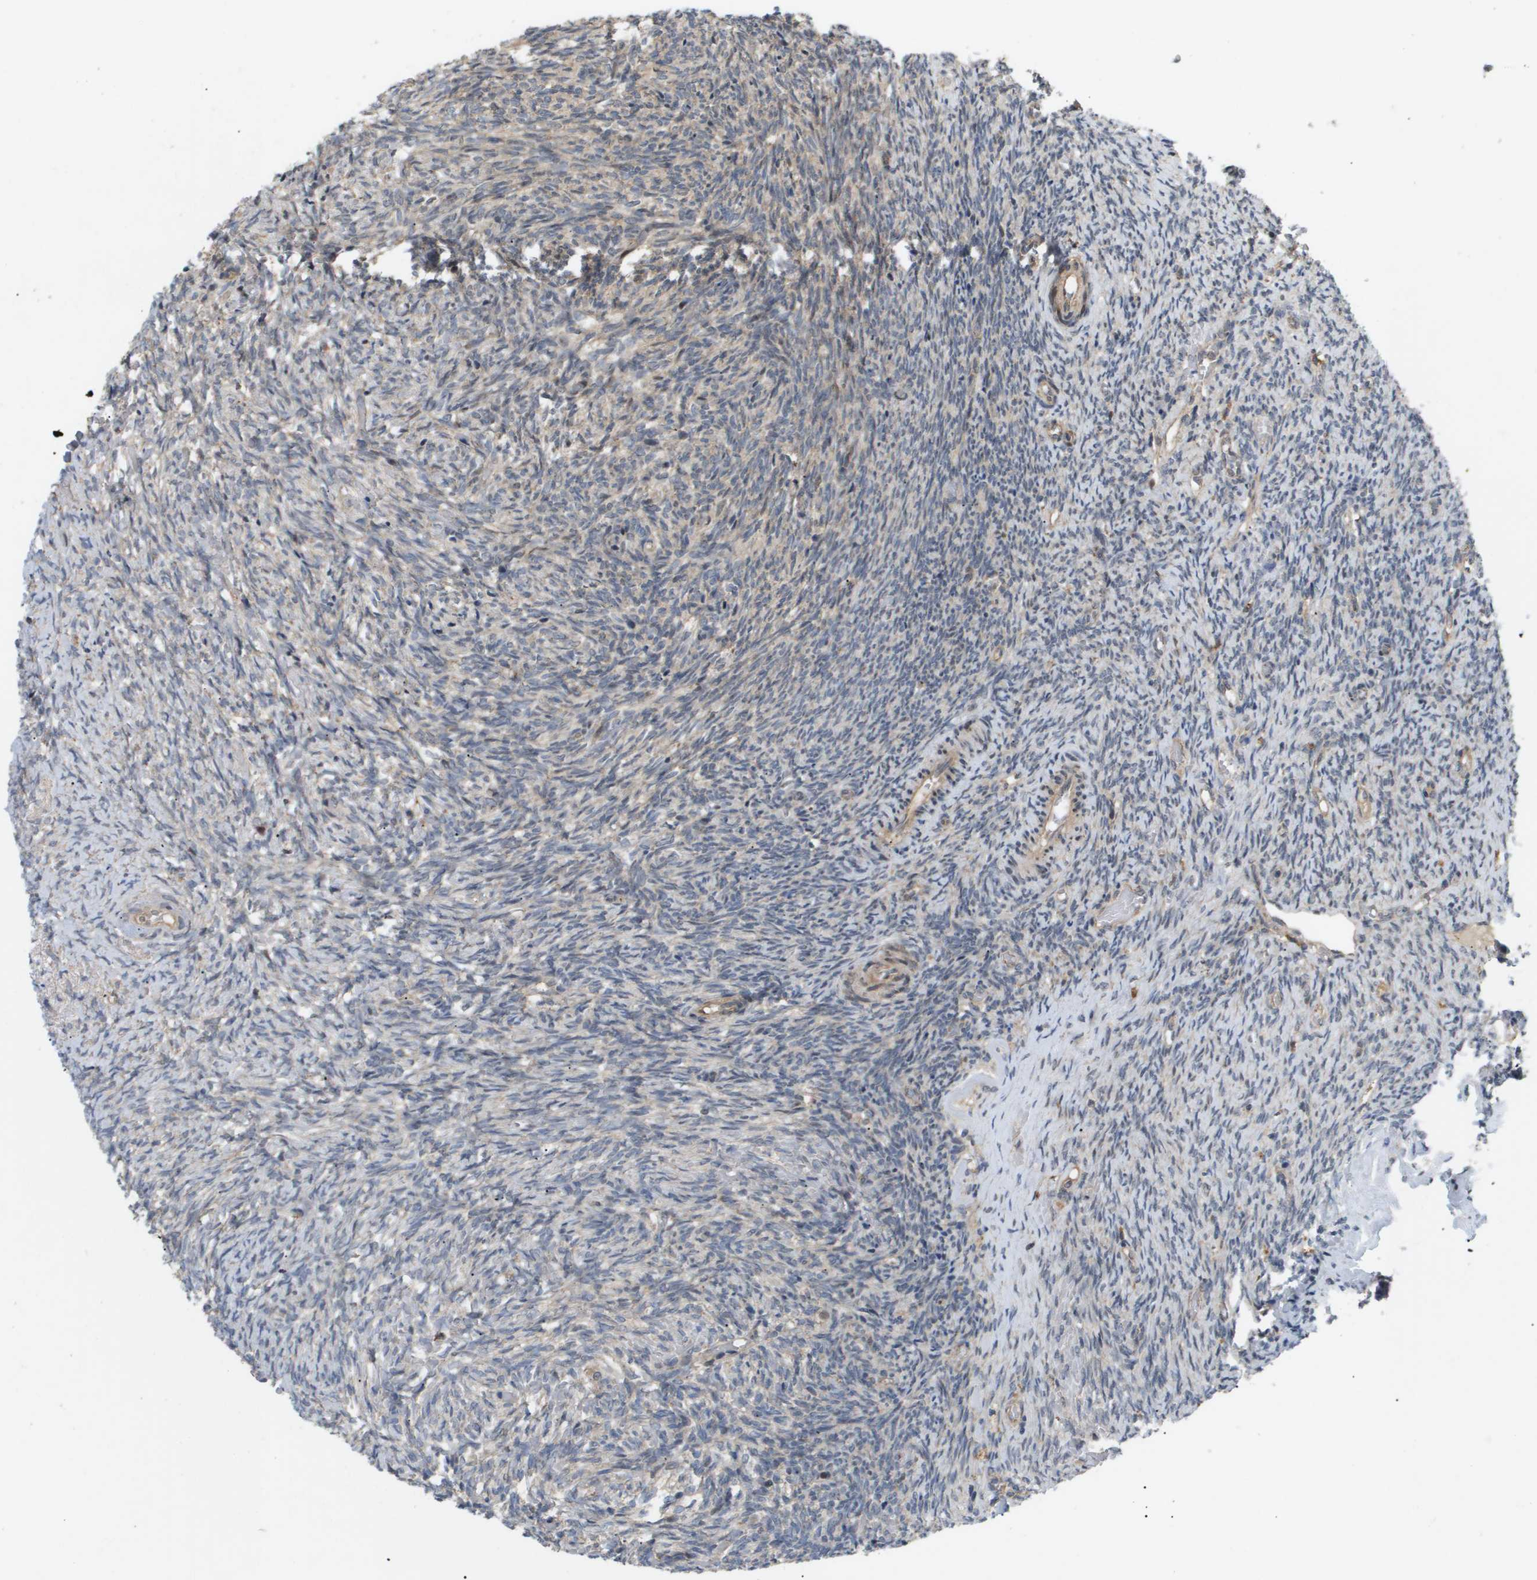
{"staining": {"intensity": "weak", "quantity": ">75%", "location": "cytoplasmic/membranous"}, "tissue": "ovary", "cell_type": "Ovarian stroma cells", "image_type": "normal", "snomed": [{"axis": "morphology", "description": "Normal tissue, NOS"}, {"axis": "topography", "description": "Ovary"}], "caption": "Ovarian stroma cells demonstrate low levels of weak cytoplasmic/membranous staining in approximately >75% of cells in unremarkable human ovary.", "gene": "PDGFB", "patient": {"sex": "female", "age": 41}}